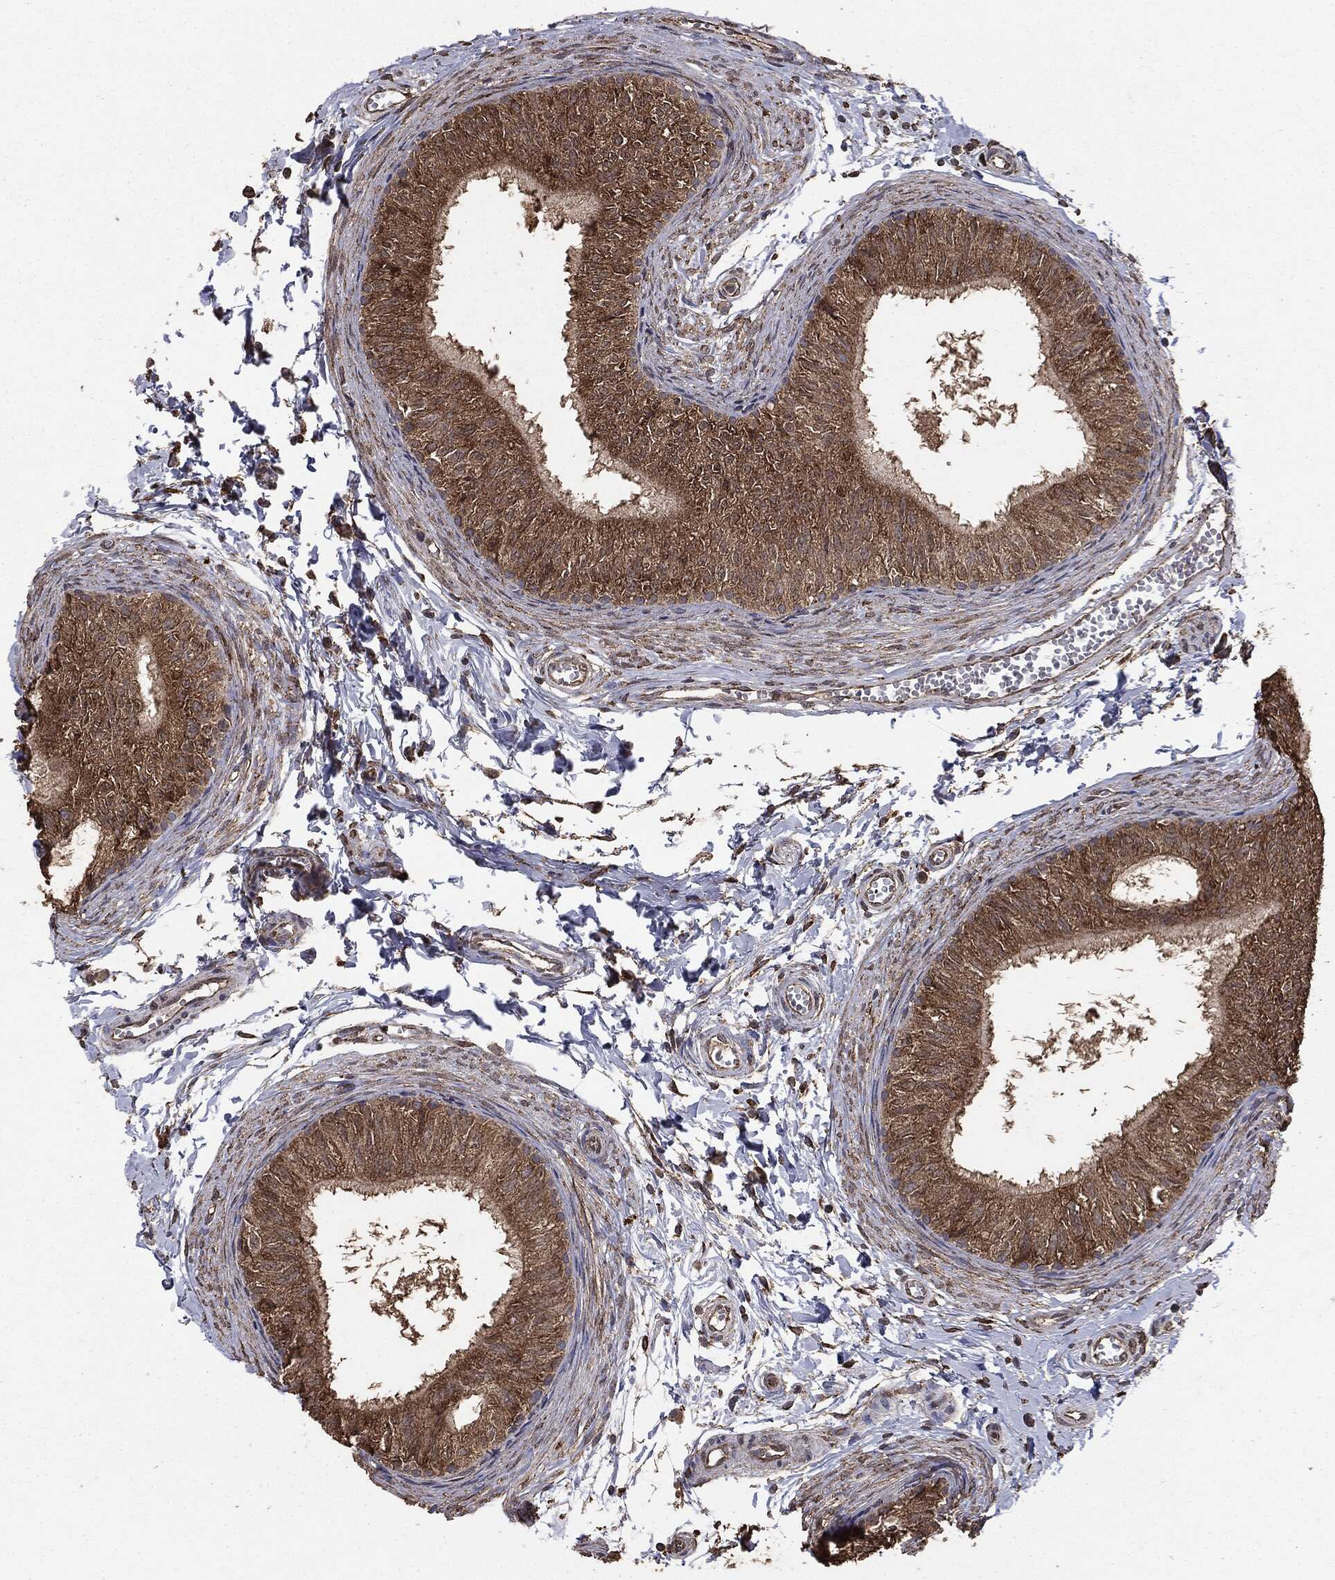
{"staining": {"intensity": "strong", "quantity": ">75%", "location": "cytoplasmic/membranous"}, "tissue": "epididymis", "cell_type": "Glandular cells", "image_type": "normal", "snomed": [{"axis": "morphology", "description": "Normal tissue, NOS"}, {"axis": "topography", "description": "Epididymis"}], "caption": "Immunohistochemical staining of normal human epididymis reveals strong cytoplasmic/membranous protein positivity in about >75% of glandular cells. (DAB = brown stain, brightfield microscopy at high magnification).", "gene": "MTOR", "patient": {"sex": "male", "age": 22}}